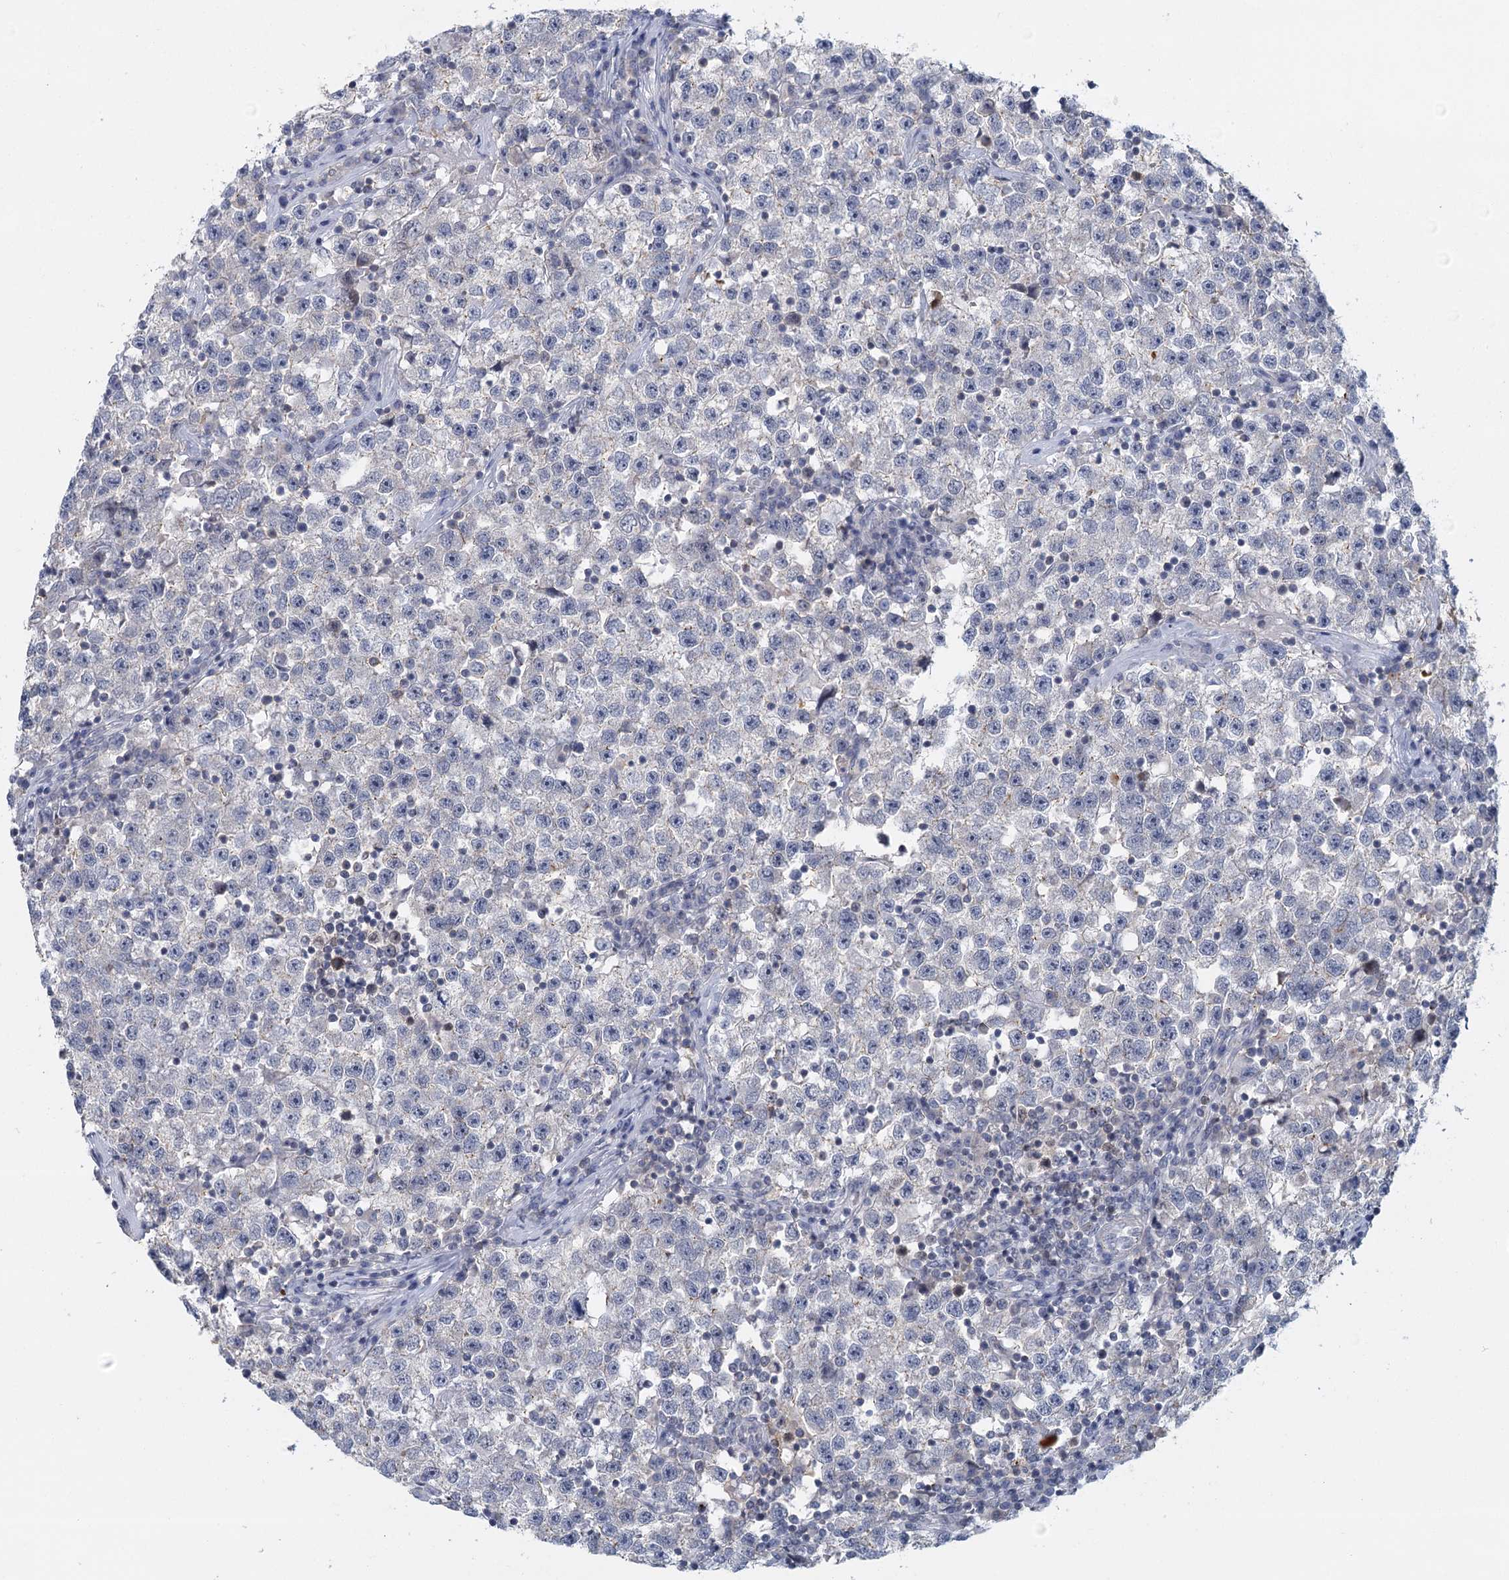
{"staining": {"intensity": "negative", "quantity": "none", "location": "none"}, "tissue": "testis cancer", "cell_type": "Tumor cells", "image_type": "cancer", "snomed": [{"axis": "morphology", "description": "Seminoma, NOS"}, {"axis": "topography", "description": "Testis"}], "caption": "An immunohistochemistry image of testis seminoma is shown. There is no staining in tumor cells of testis seminoma. The staining was performed using DAB (3,3'-diaminobenzidine) to visualize the protein expression in brown, while the nuclei were stained in blue with hematoxylin (Magnification: 20x).", "gene": "GPATCH11", "patient": {"sex": "male", "age": 22}}